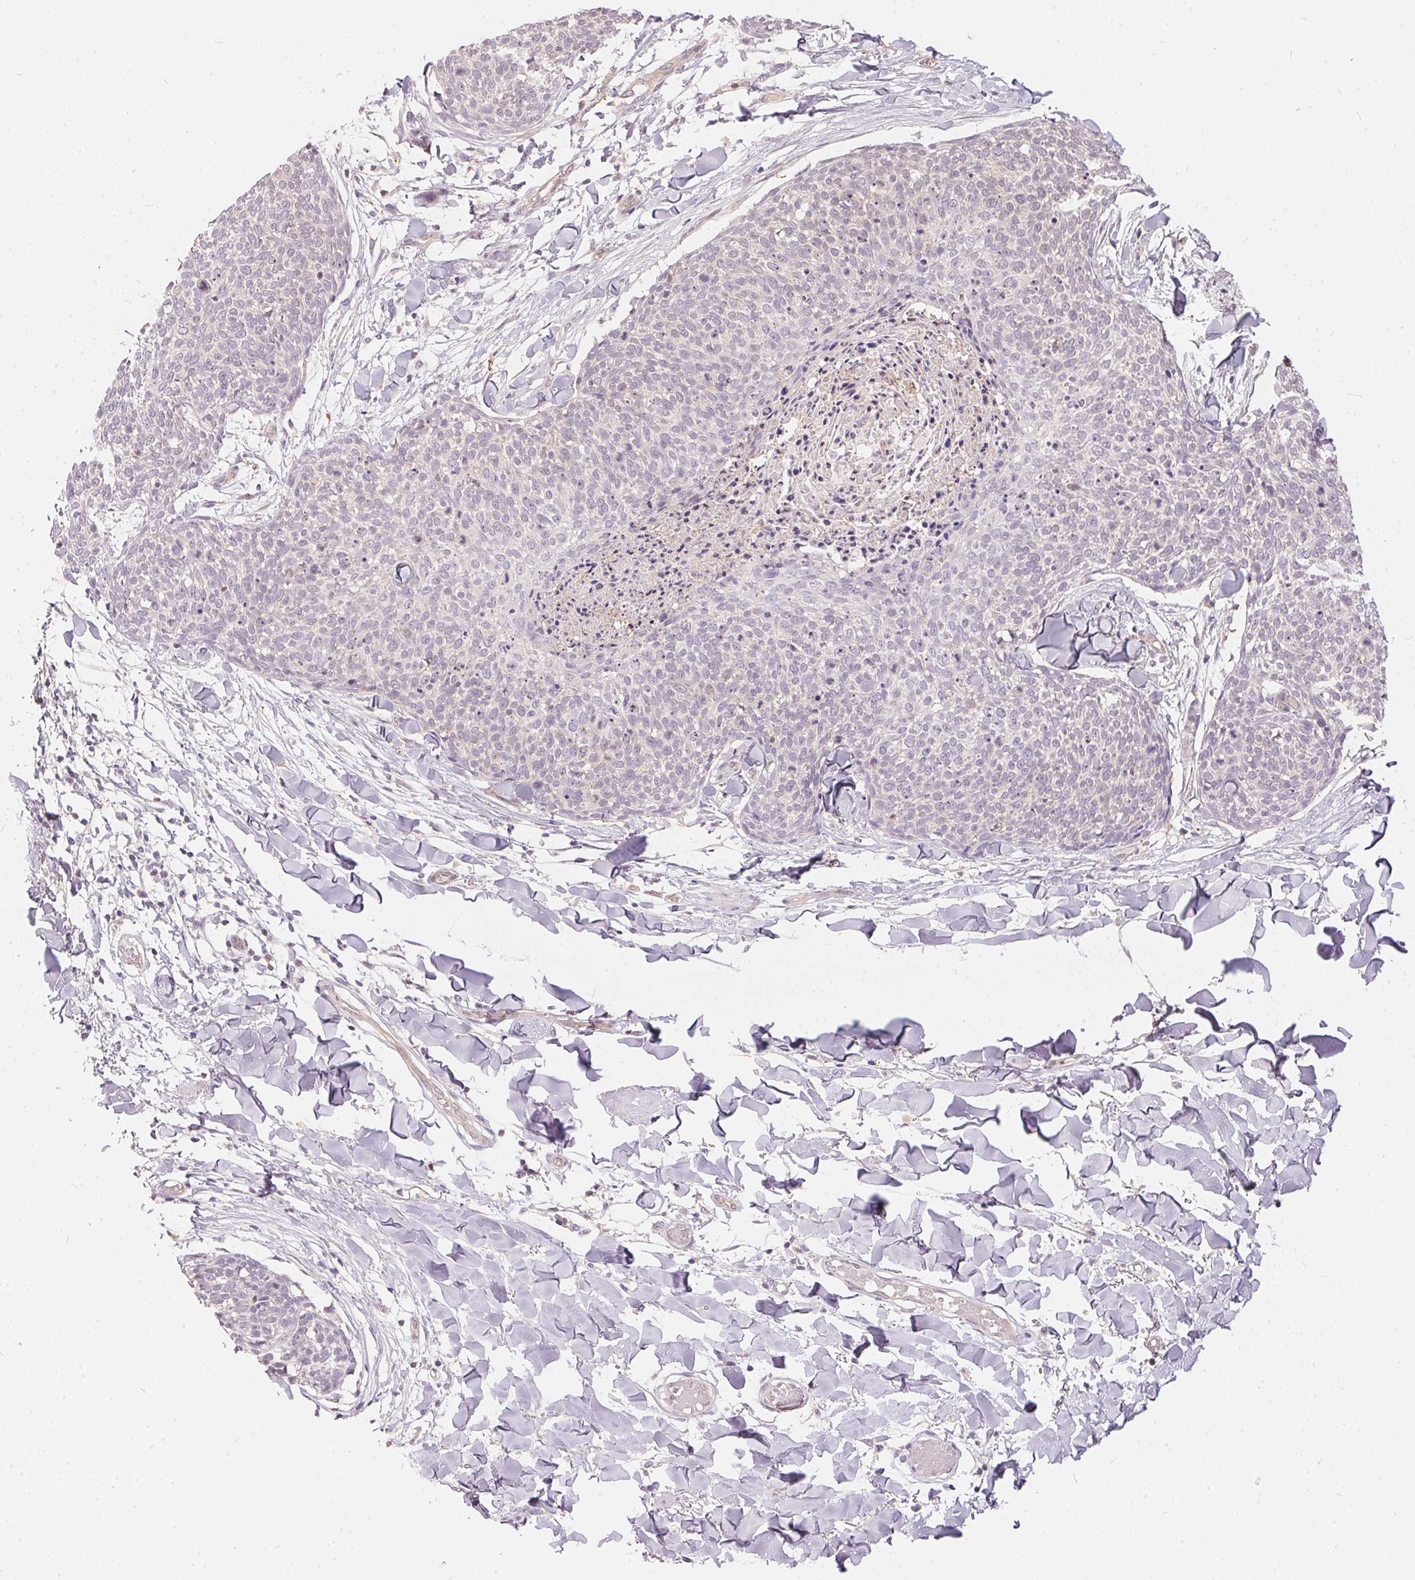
{"staining": {"intensity": "negative", "quantity": "none", "location": "none"}, "tissue": "skin cancer", "cell_type": "Tumor cells", "image_type": "cancer", "snomed": [{"axis": "morphology", "description": "Squamous cell carcinoma, NOS"}, {"axis": "topography", "description": "Skin"}, {"axis": "topography", "description": "Vulva"}], "caption": "Skin cancer (squamous cell carcinoma) stained for a protein using immunohistochemistry (IHC) exhibits no staining tumor cells.", "gene": "BLMH", "patient": {"sex": "female", "age": 75}}